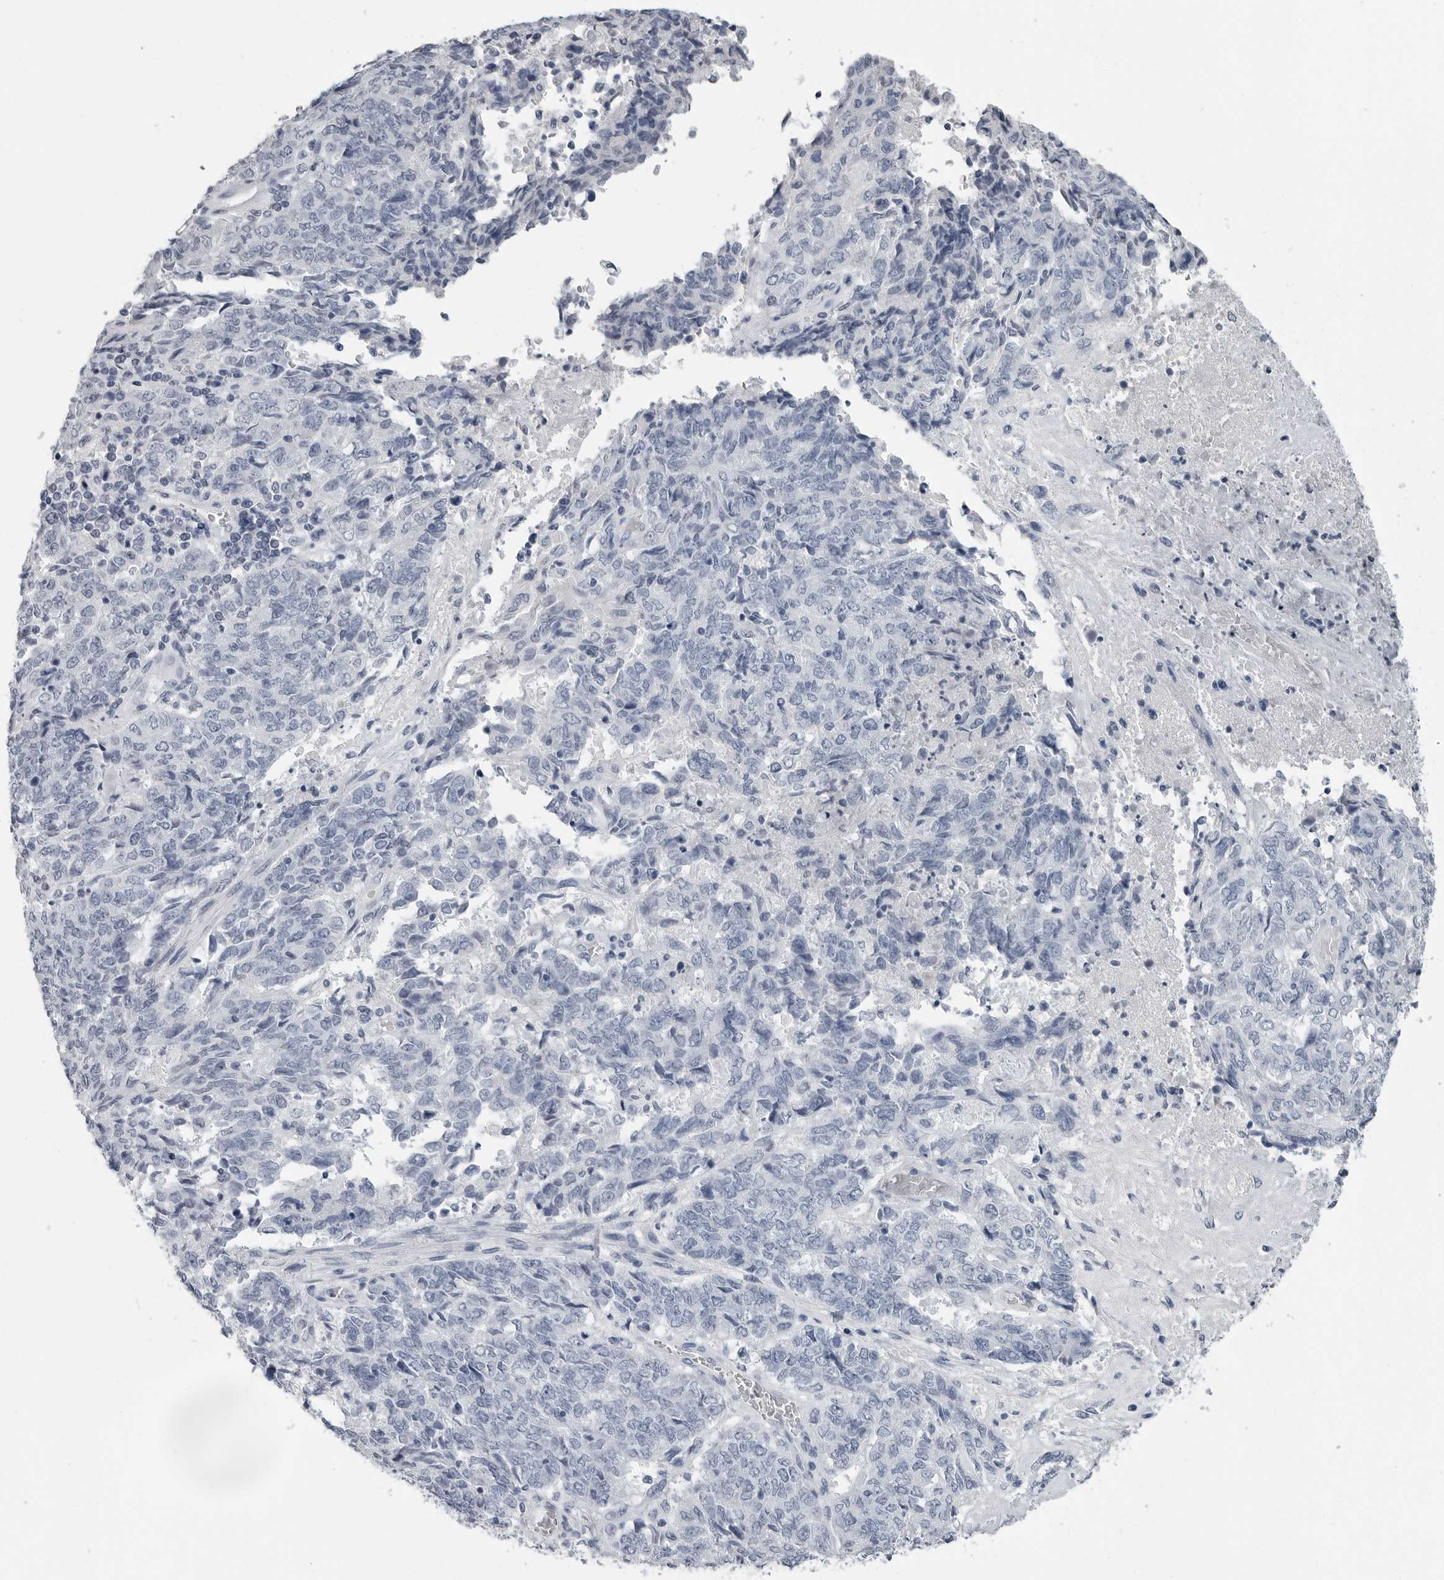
{"staining": {"intensity": "negative", "quantity": "none", "location": "none"}, "tissue": "endometrial cancer", "cell_type": "Tumor cells", "image_type": "cancer", "snomed": [{"axis": "morphology", "description": "Adenocarcinoma, NOS"}, {"axis": "topography", "description": "Endometrium"}], "caption": "Immunohistochemistry (IHC) histopathology image of neoplastic tissue: endometrial cancer stained with DAB exhibits no significant protein staining in tumor cells.", "gene": "AMPD1", "patient": {"sex": "female", "age": 80}}